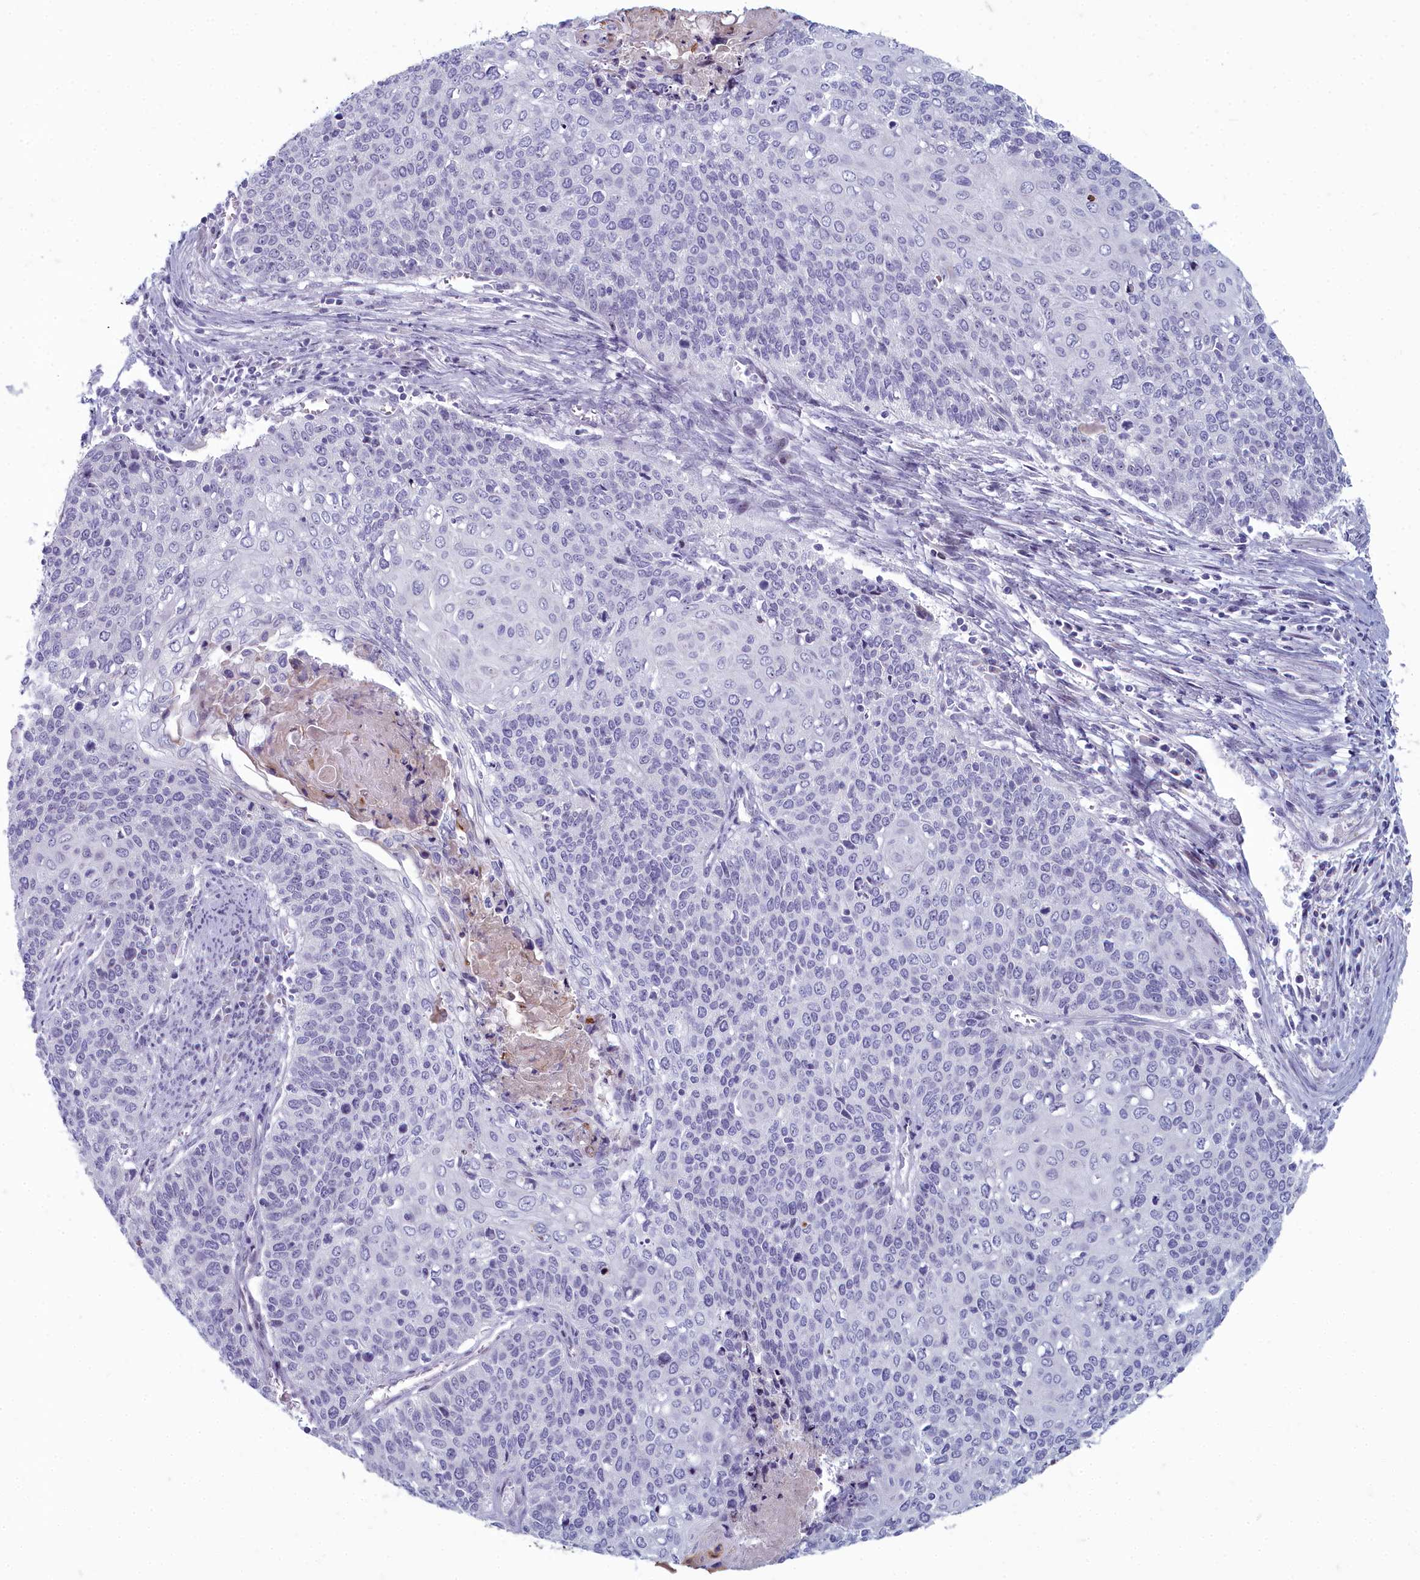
{"staining": {"intensity": "negative", "quantity": "none", "location": "none"}, "tissue": "cervical cancer", "cell_type": "Tumor cells", "image_type": "cancer", "snomed": [{"axis": "morphology", "description": "Squamous cell carcinoma, NOS"}, {"axis": "topography", "description": "Cervix"}], "caption": "IHC of cervical cancer (squamous cell carcinoma) demonstrates no expression in tumor cells. Brightfield microscopy of IHC stained with DAB (brown) and hematoxylin (blue), captured at high magnification.", "gene": "INSYN2A", "patient": {"sex": "female", "age": 39}}